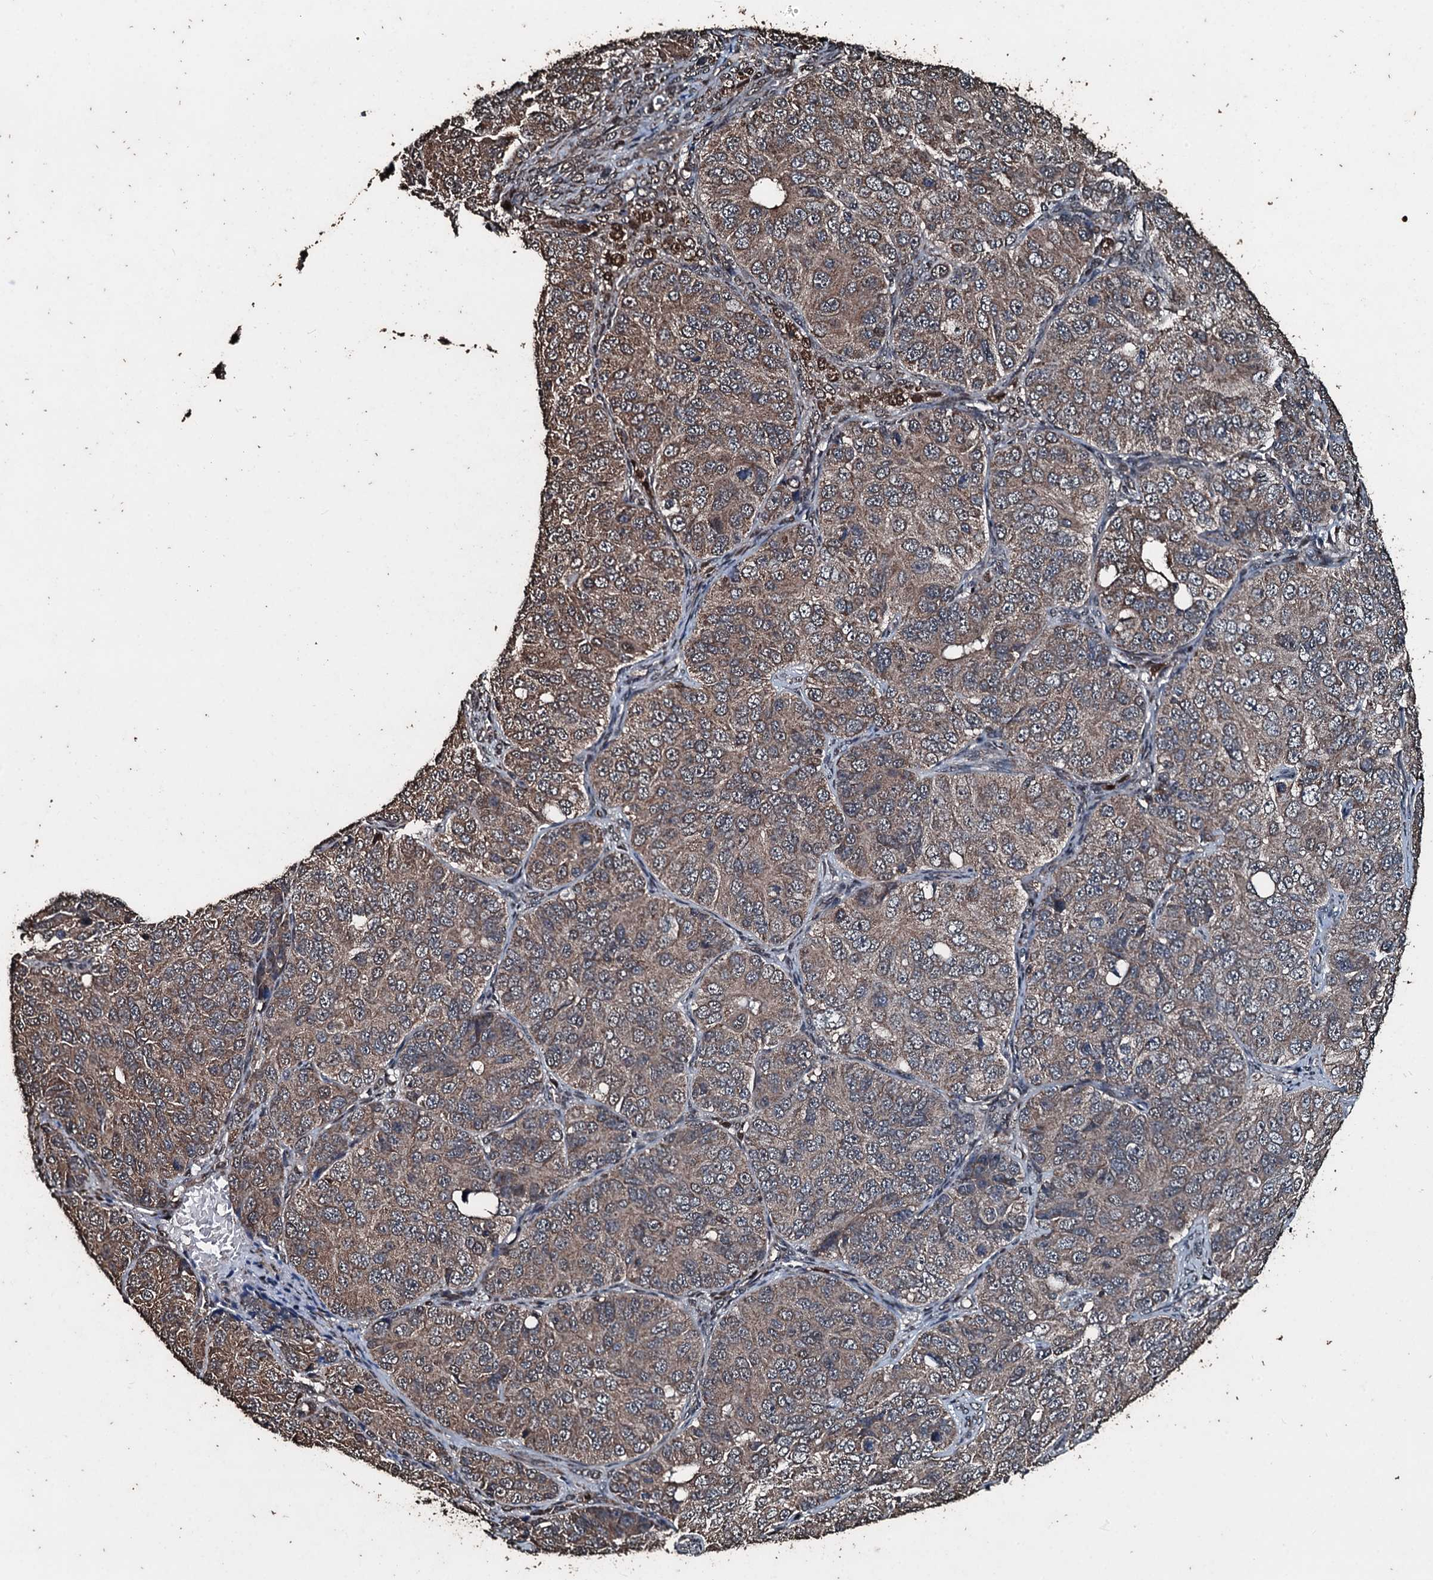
{"staining": {"intensity": "weak", "quantity": ">75%", "location": "cytoplasmic/membranous"}, "tissue": "ovarian cancer", "cell_type": "Tumor cells", "image_type": "cancer", "snomed": [{"axis": "morphology", "description": "Carcinoma, endometroid"}, {"axis": "topography", "description": "Ovary"}], "caption": "A low amount of weak cytoplasmic/membranous staining is appreciated in about >75% of tumor cells in ovarian cancer (endometroid carcinoma) tissue.", "gene": "FAAP24", "patient": {"sex": "female", "age": 51}}